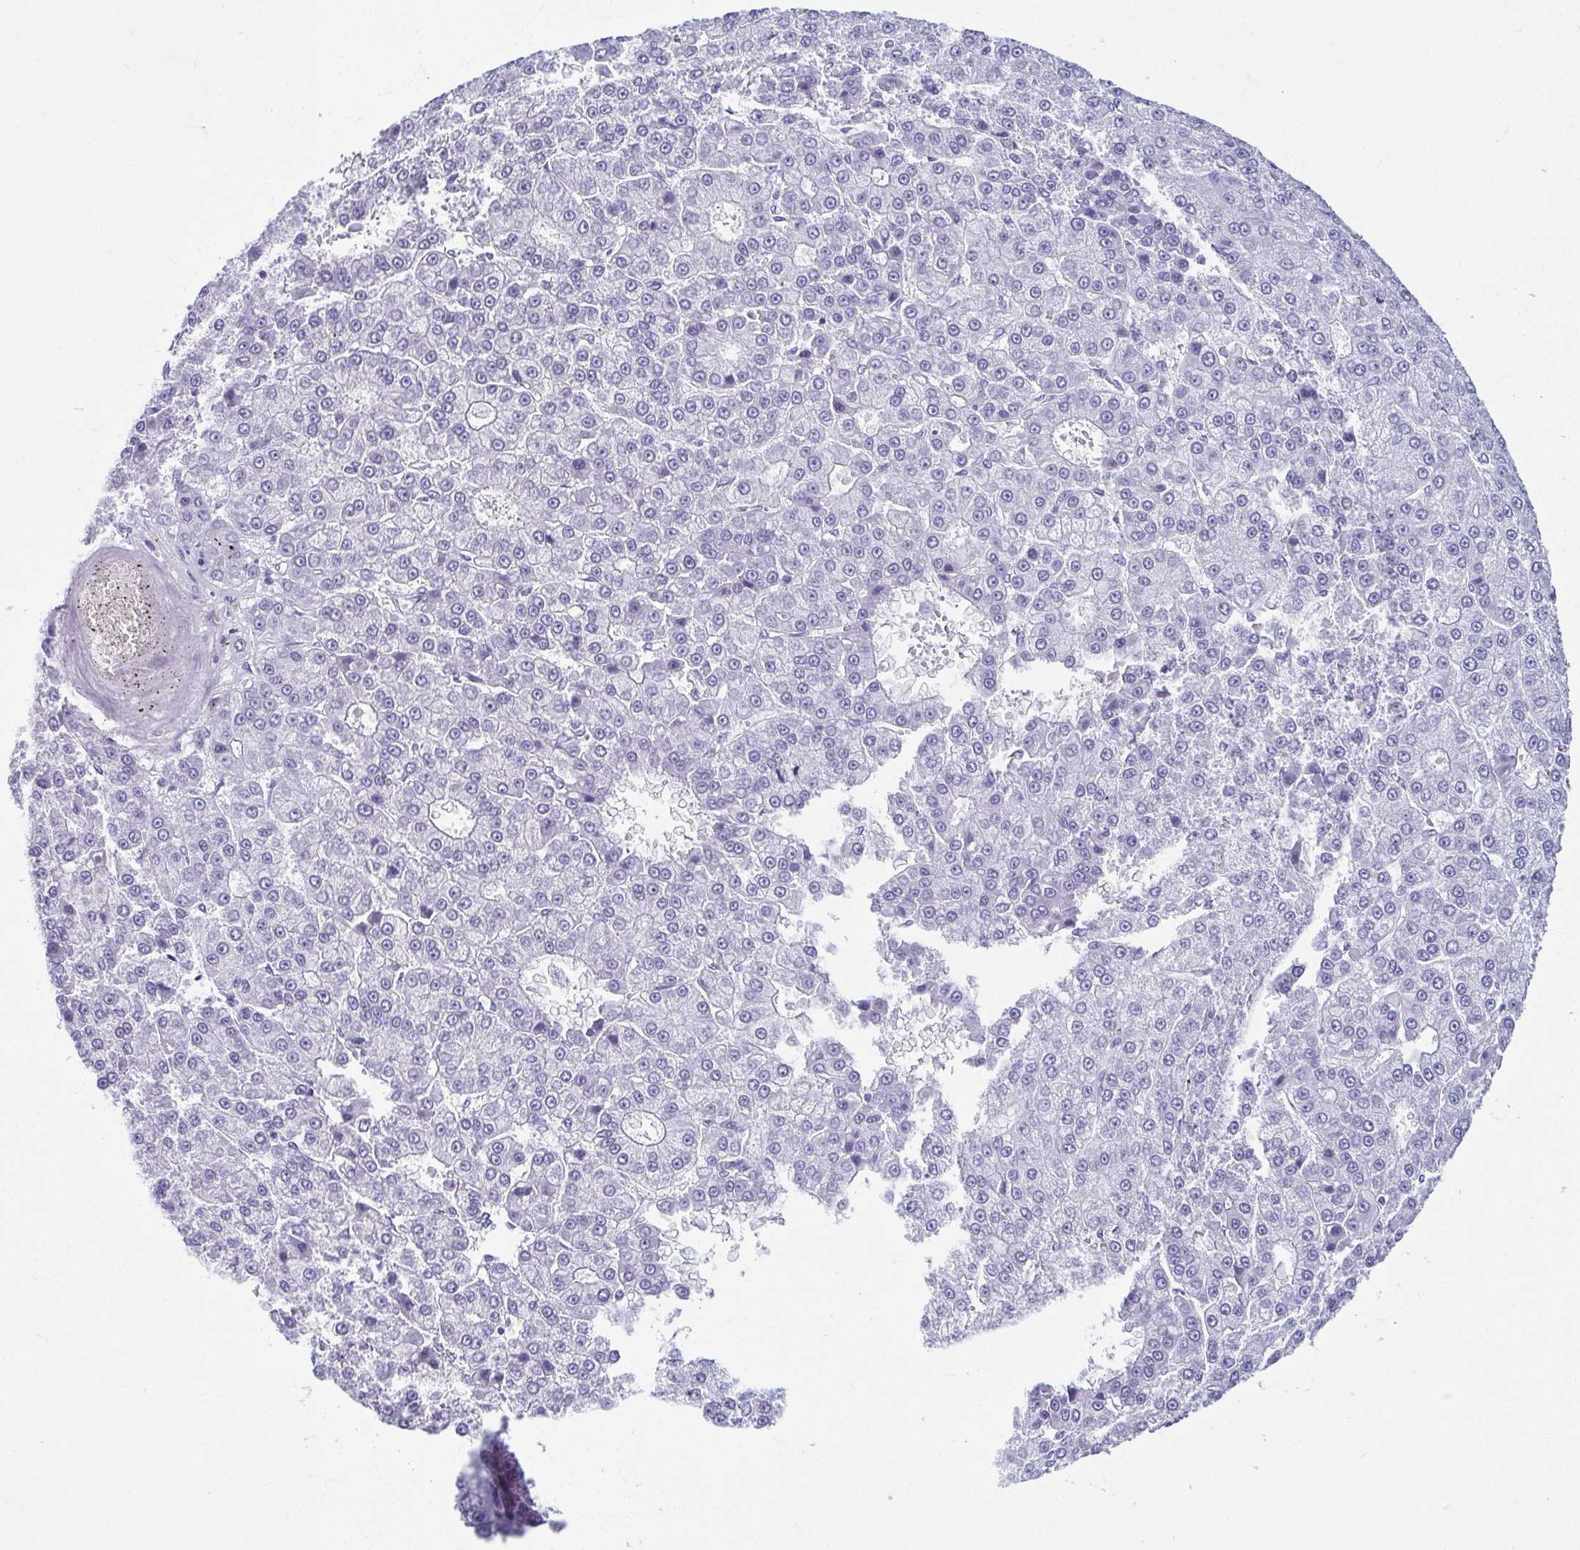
{"staining": {"intensity": "negative", "quantity": "none", "location": "none"}, "tissue": "liver cancer", "cell_type": "Tumor cells", "image_type": "cancer", "snomed": [{"axis": "morphology", "description": "Carcinoma, Hepatocellular, NOS"}, {"axis": "topography", "description": "Liver"}], "caption": "An image of liver hepatocellular carcinoma stained for a protein shows no brown staining in tumor cells.", "gene": "TCEAL3", "patient": {"sex": "male", "age": 70}}